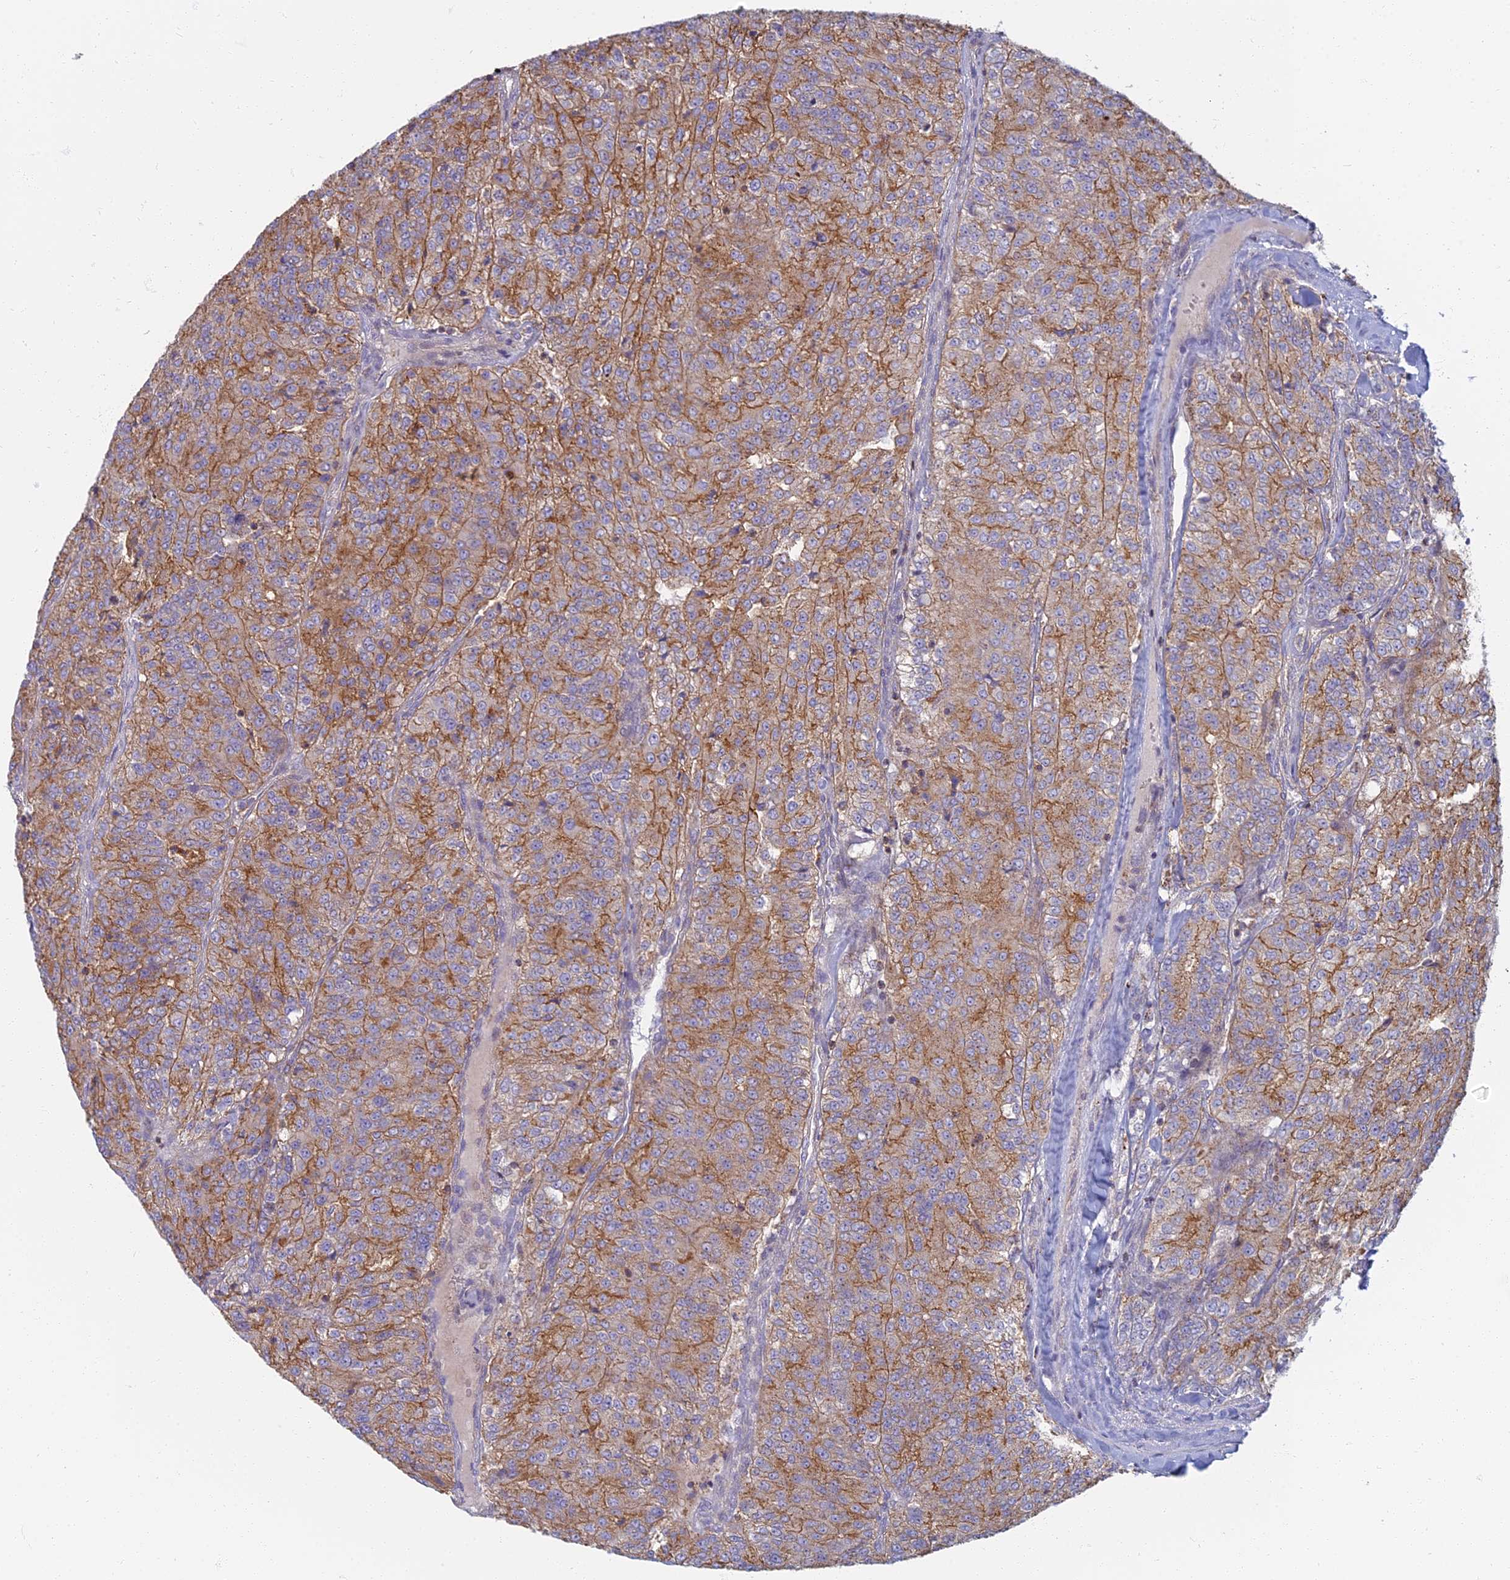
{"staining": {"intensity": "moderate", "quantity": ">75%", "location": "cytoplasmic/membranous"}, "tissue": "renal cancer", "cell_type": "Tumor cells", "image_type": "cancer", "snomed": [{"axis": "morphology", "description": "Adenocarcinoma, NOS"}, {"axis": "topography", "description": "Kidney"}], "caption": "The histopathology image demonstrates staining of renal cancer (adenocarcinoma), revealing moderate cytoplasmic/membranous protein staining (brown color) within tumor cells.", "gene": "CHMP4B", "patient": {"sex": "female", "age": 63}}